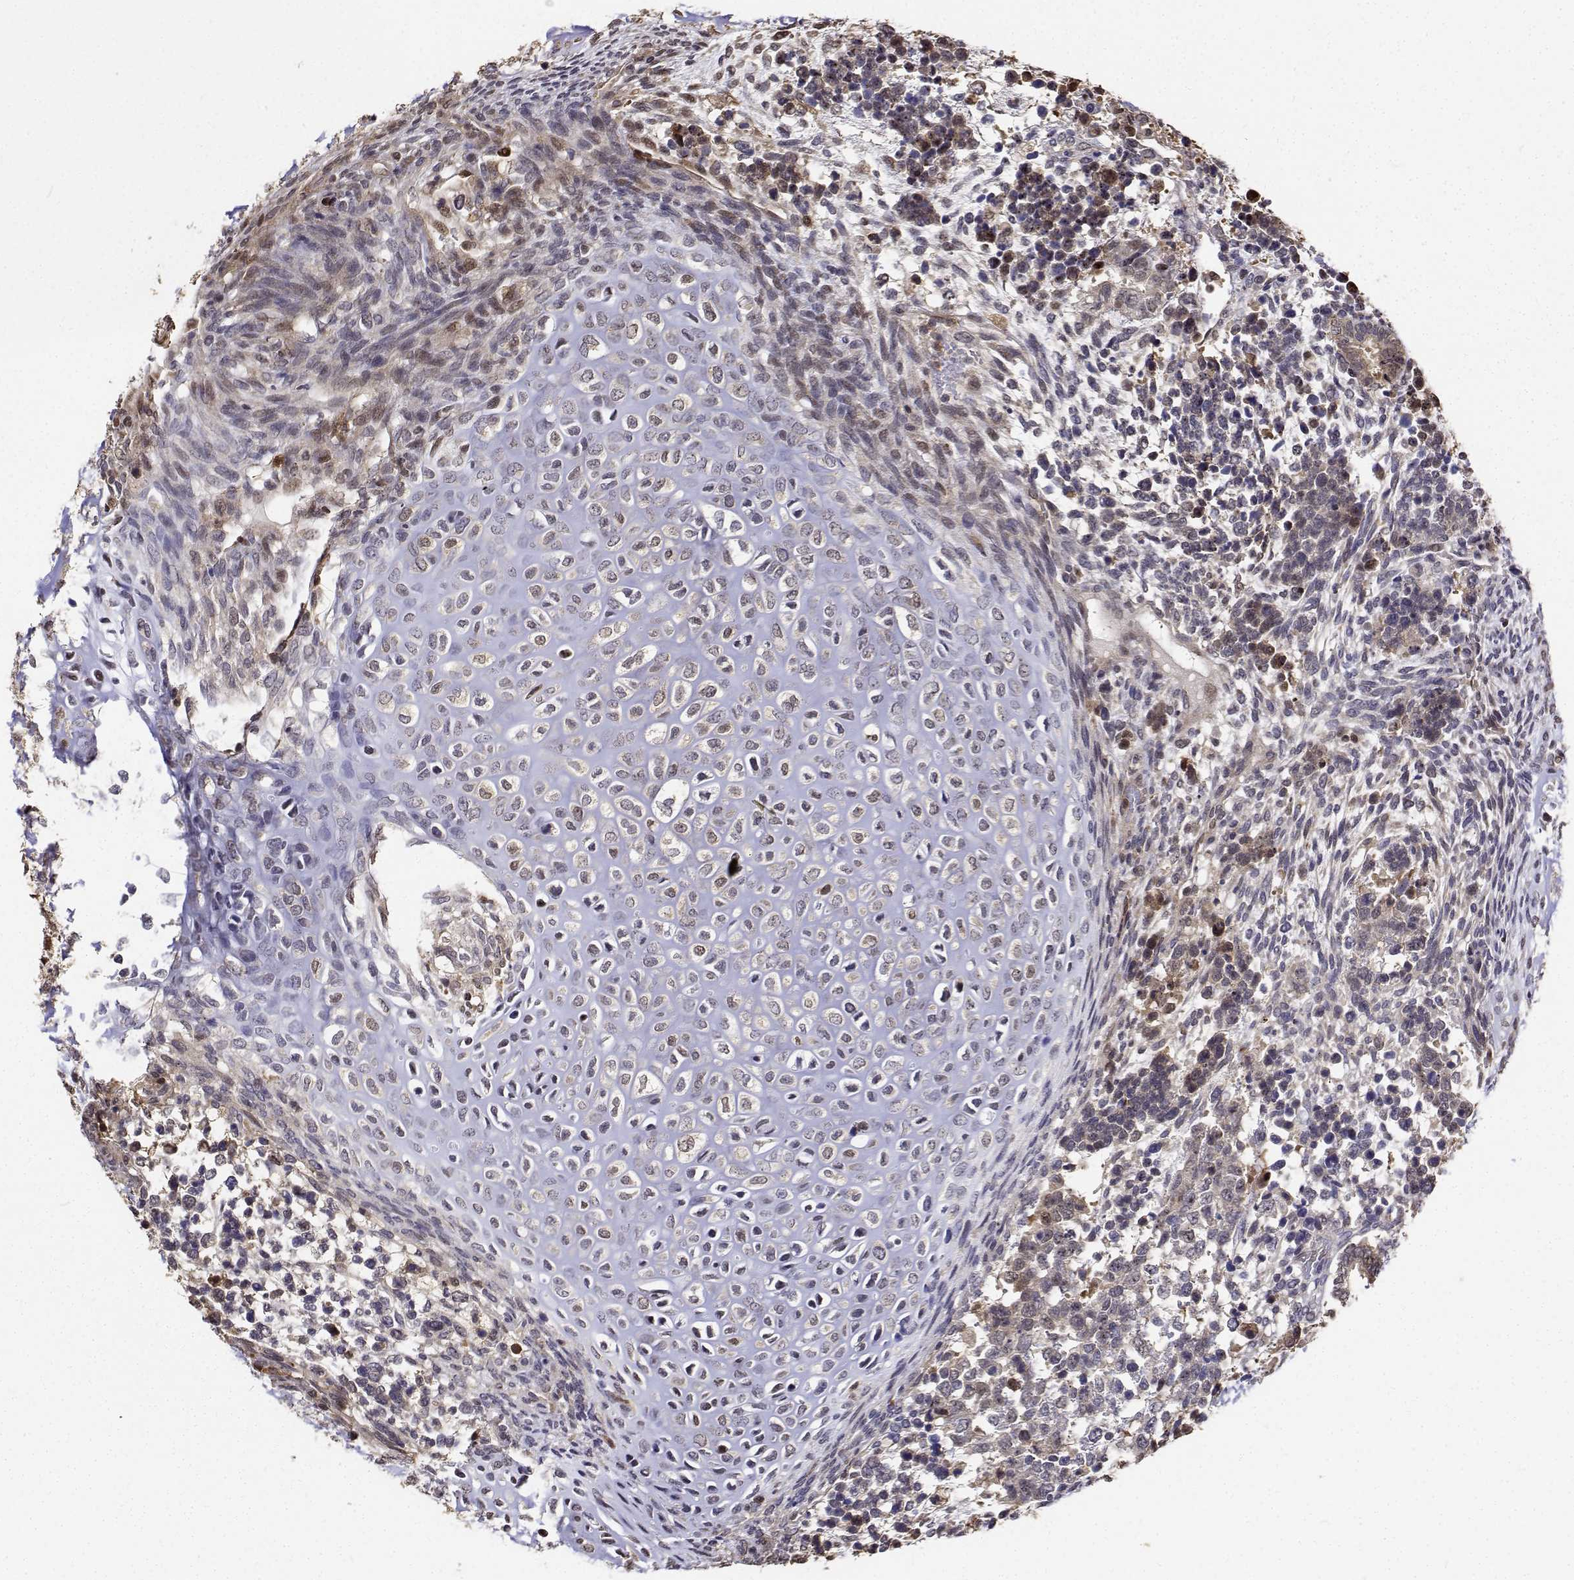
{"staining": {"intensity": "weak", "quantity": "25%-75%", "location": "cytoplasmic/membranous,nuclear"}, "tissue": "testis cancer", "cell_type": "Tumor cells", "image_type": "cancer", "snomed": [{"axis": "morphology", "description": "Carcinoma, Embryonal, NOS"}, {"axis": "topography", "description": "Testis"}], "caption": "Embryonal carcinoma (testis) stained with a brown dye demonstrates weak cytoplasmic/membranous and nuclear positive expression in about 25%-75% of tumor cells.", "gene": "PCID2", "patient": {"sex": "male", "age": 23}}